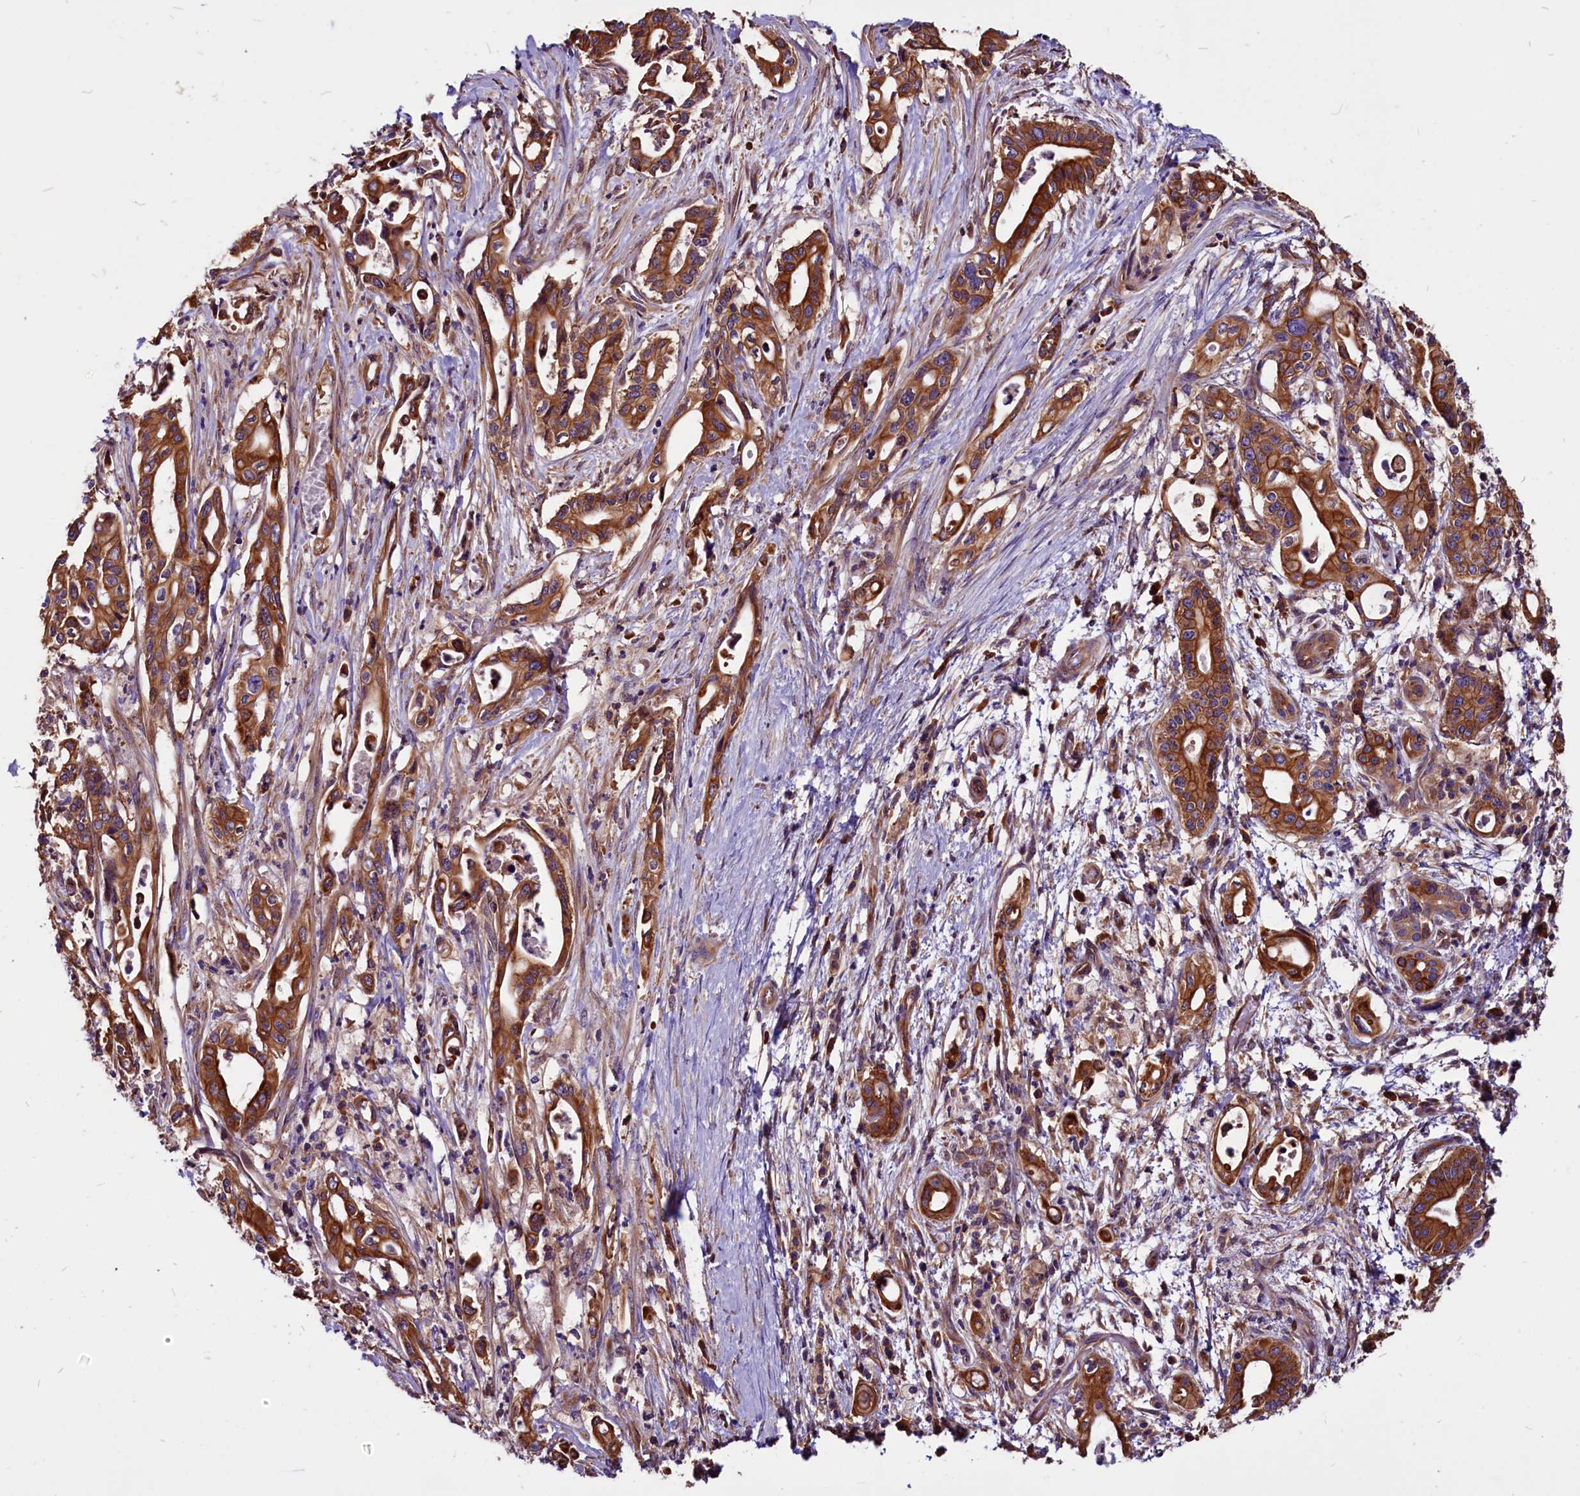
{"staining": {"intensity": "strong", "quantity": ">75%", "location": "cytoplasmic/membranous"}, "tissue": "pancreatic cancer", "cell_type": "Tumor cells", "image_type": "cancer", "snomed": [{"axis": "morphology", "description": "Adenocarcinoma, NOS"}, {"axis": "topography", "description": "Pancreas"}], "caption": "Tumor cells display high levels of strong cytoplasmic/membranous staining in about >75% of cells in human pancreatic adenocarcinoma.", "gene": "EIF3G", "patient": {"sex": "female", "age": 77}}